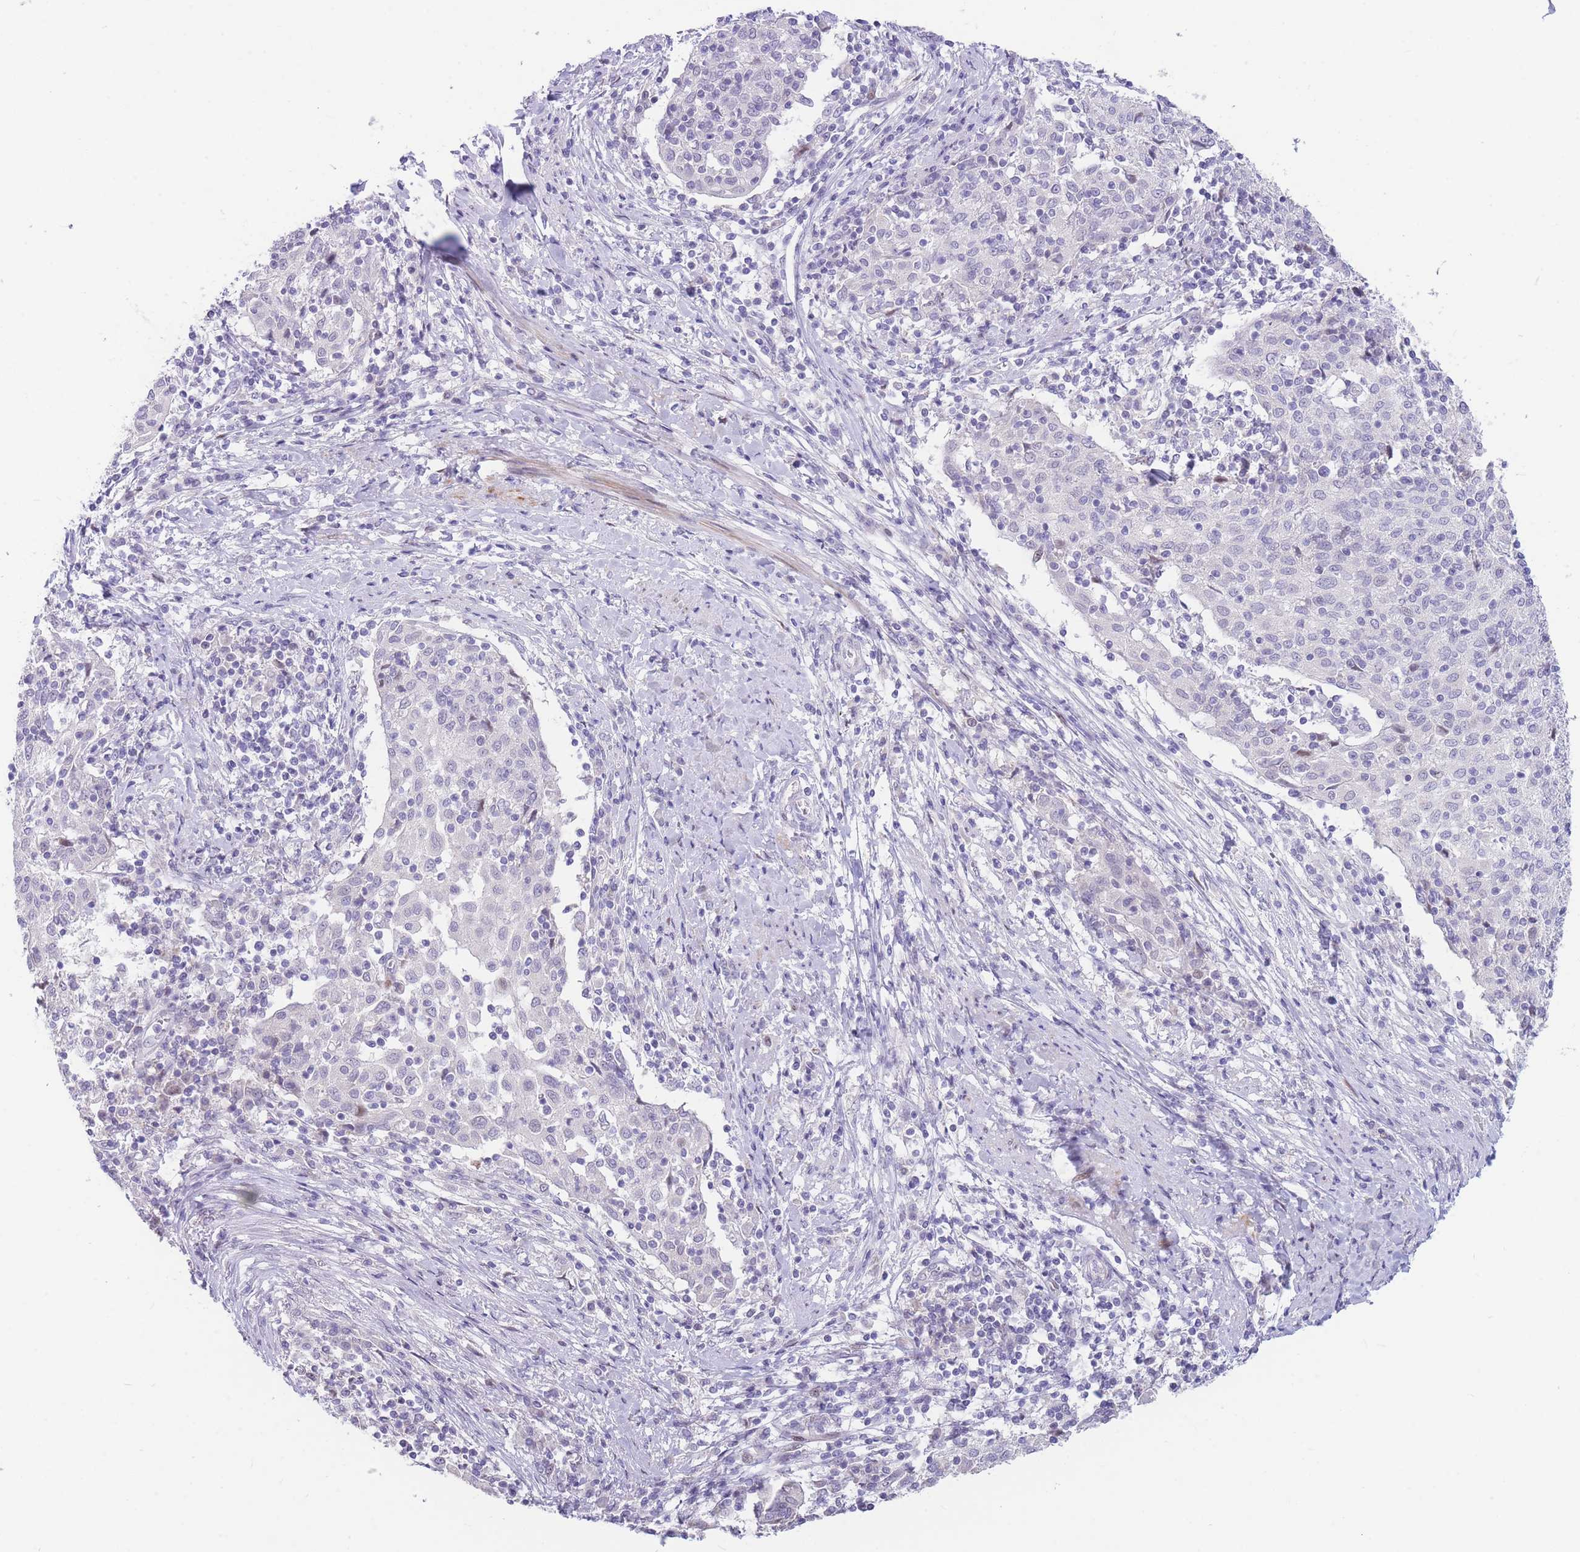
{"staining": {"intensity": "negative", "quantity": "none", "location": "none"}, "tissue": "cervical cancer", "cell_type": "Tumor cells", "image_type": "cancer", "snomed": [{"axis": "morphology", "description": "Squamous cell carcinoma, NOS"}, {"axis": "topography", "description": "Cervix"}], "caption": "This is a histopathology image of immunohistochemistry staining of cervical cancer, which shows no staining in tumor cells.", "gene": "SHCBP1", "patient": {"sex": "female", "age": 52}}